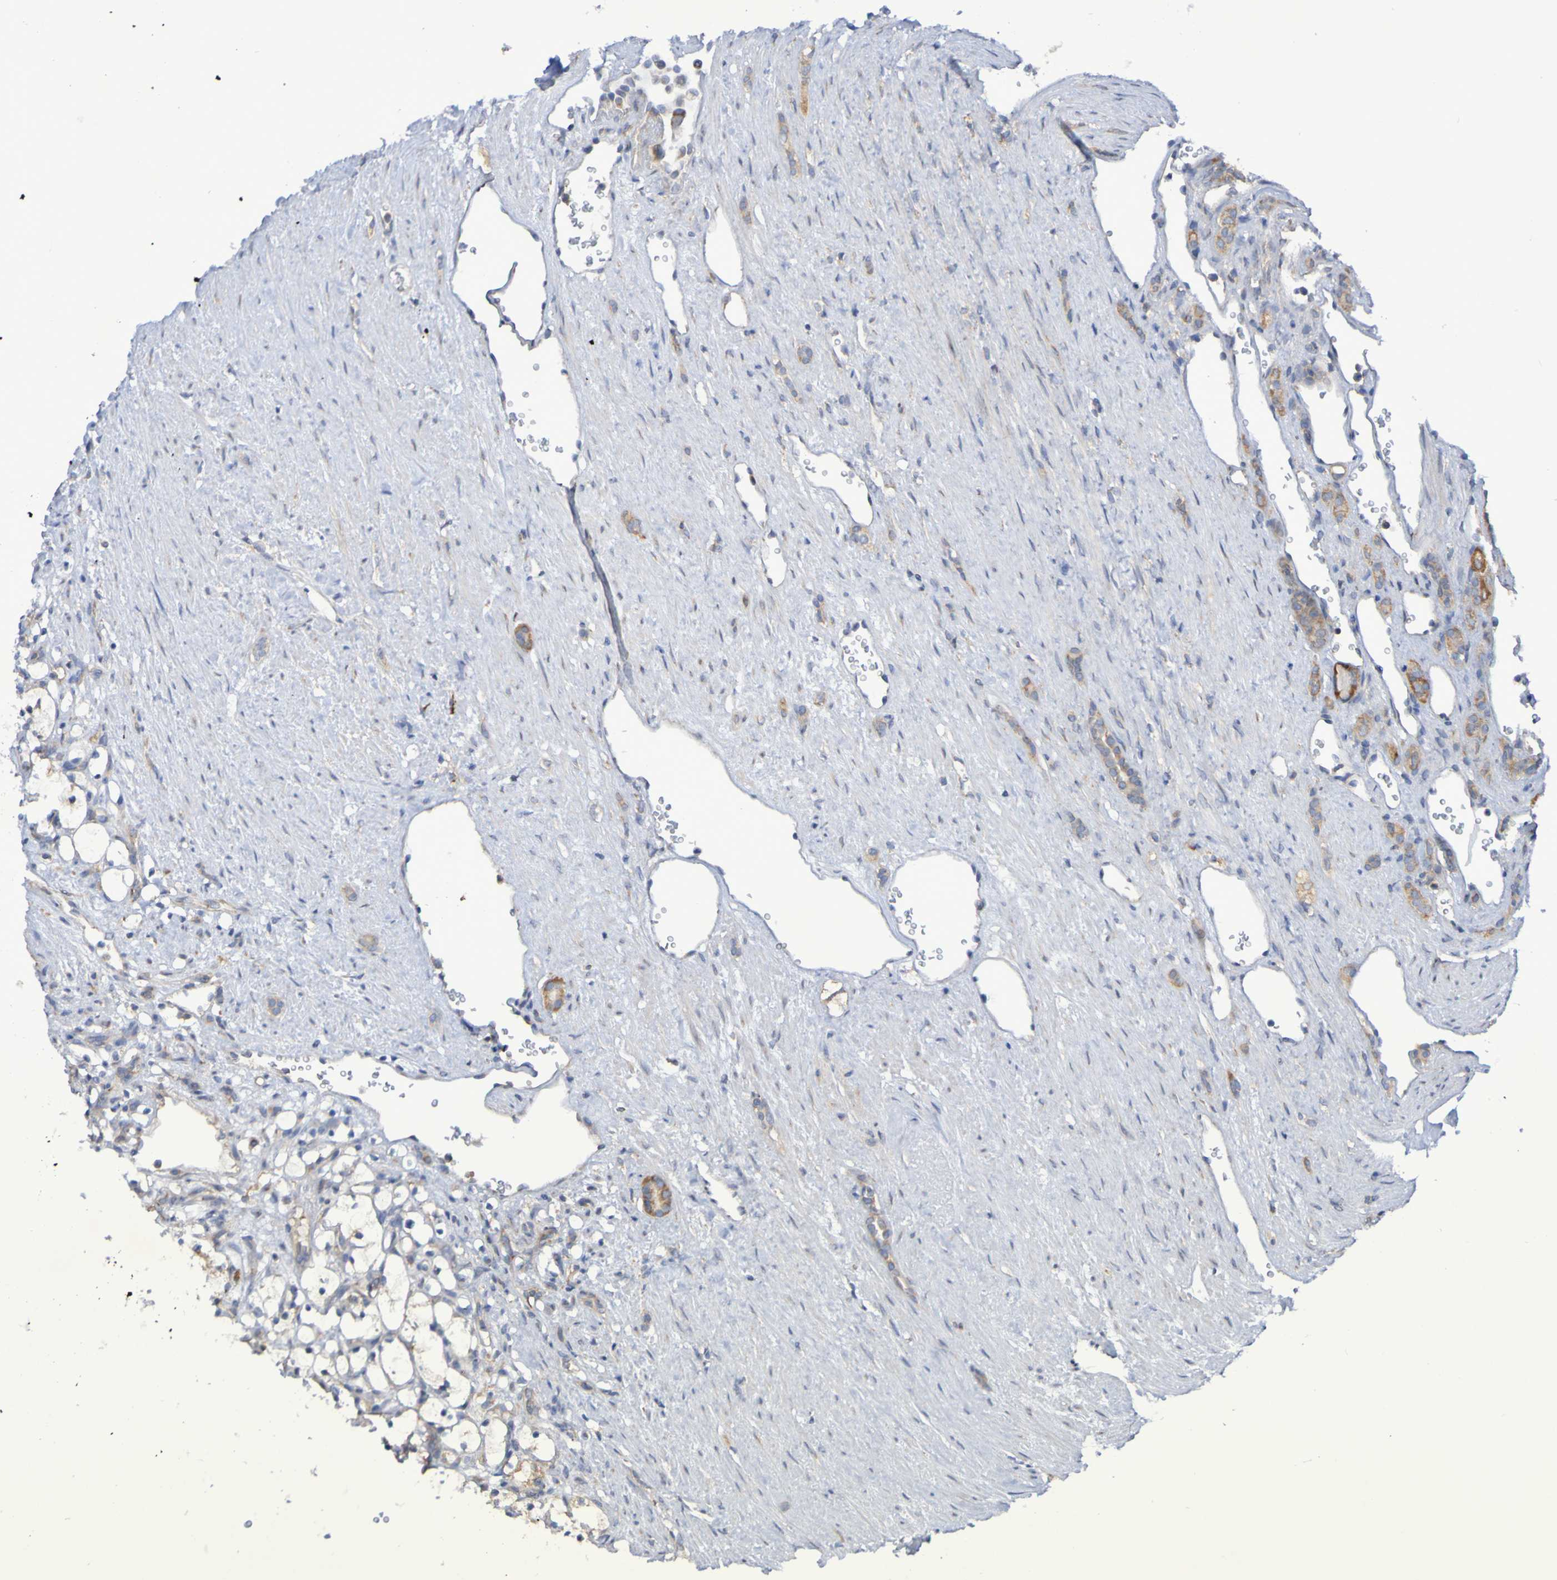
{"staining": {"intensity": "weak", "quantity": "<25%", "location": "cytoplasmic/membranous"}, "tissue": "renal cancer", "cell_type": "Tumor cells", "image_type": "cancer", "snomed": [{"axis": "morphology", "description": "Adenocarcinoma, NOS"}, {"axis": "topography", "description": "Kidney"}], "caption": "Tumor cells show no significant staining in renal cancer.", "gene": "LMBRD2", "patient": {"sex": "female", "age": 69}}